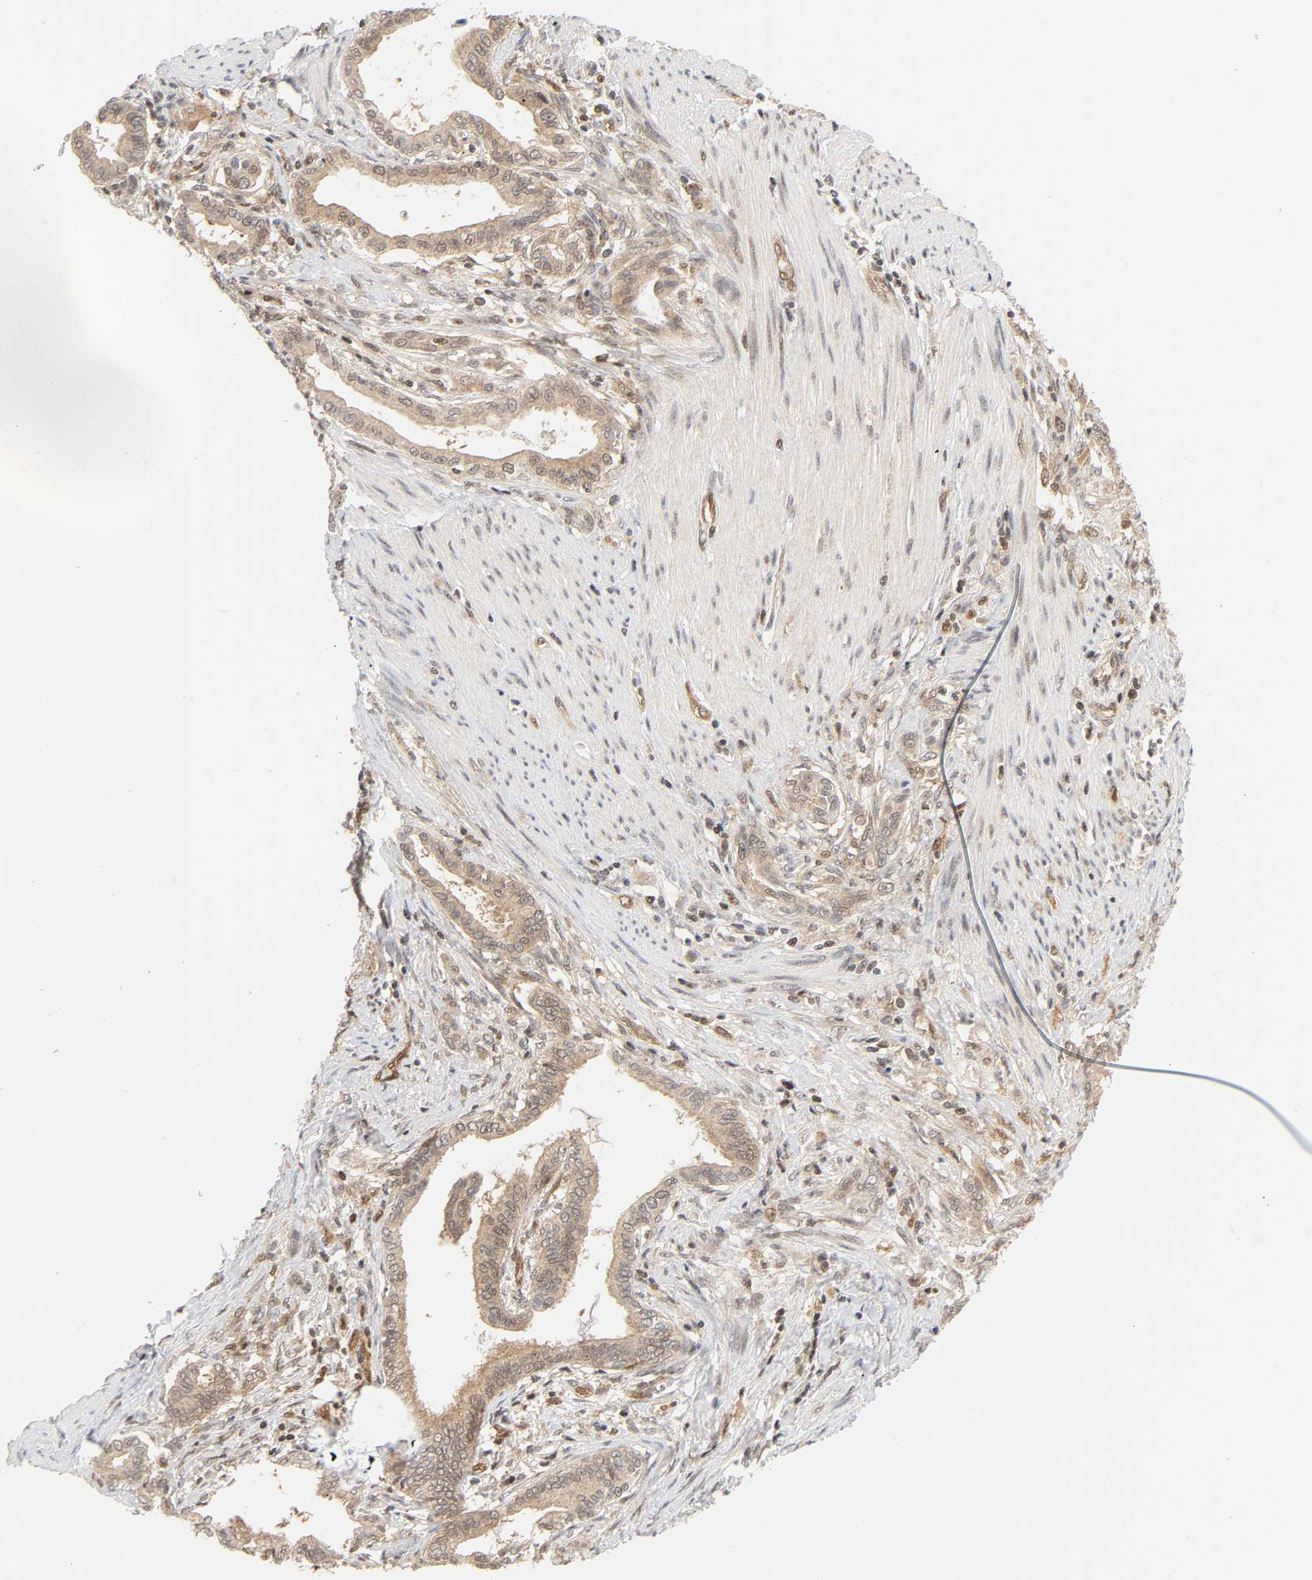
{"staining": {"intensity": "weak", "quantity": ">75%", "location": "cytoplasmic/membranous,nuclear"}, "tissue": "pancreatic cancer", "cell_type": "Tumor cells", "image_type": "cancer", "snomed": [{"axis": "morphology", "description": "Adenocarcinoma, NOS"}, {"axis": "topography", "description": "Pancreas"}], "caption": "An immunohistochemistry (IHC) photomicrograph of tumor tissue is shown. Protein staining in brown labels weak cytoplasmic/membranous and nuclear positivity in pancreatic cancer within tumor cells.", "gene": "CDC37", "patient": {"sex": "female", "age": 64}}